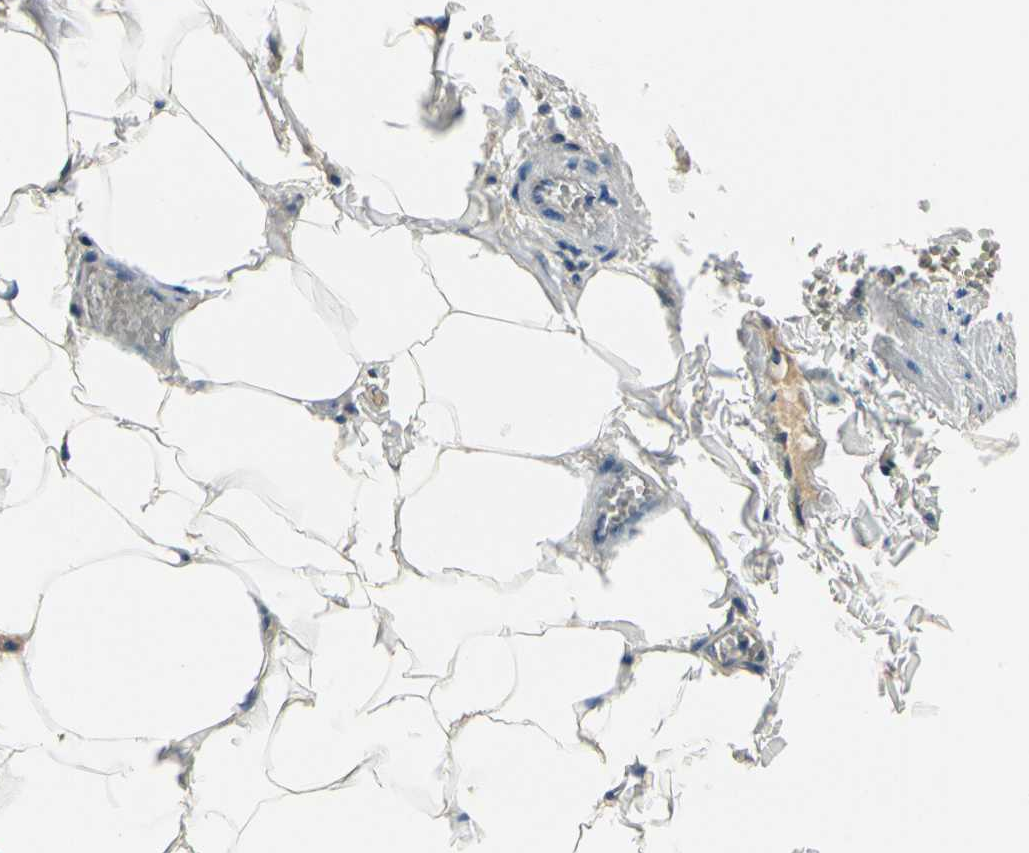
{"staining": {"intensity": "weak", "quantity": ">75%", "location": "cytoplasmic/membranous"}, "tissue": "adipose tissue", "cell_type": "Adipocytes", "image_type": "normal", "snomed": [{"axis": "morphology", "description": "Normal tissue, NOS"}, {"axis": "topography", "description": "Vascular tissue"}], "caption": "Immunohistochemical staining of benign adipose tissue displays low levels of weak cytoplasmic/membranous positivity in about >75% of adipocytes.", "gene": "TGFBR3", "patient": {"sex": "male", "age": 41}}